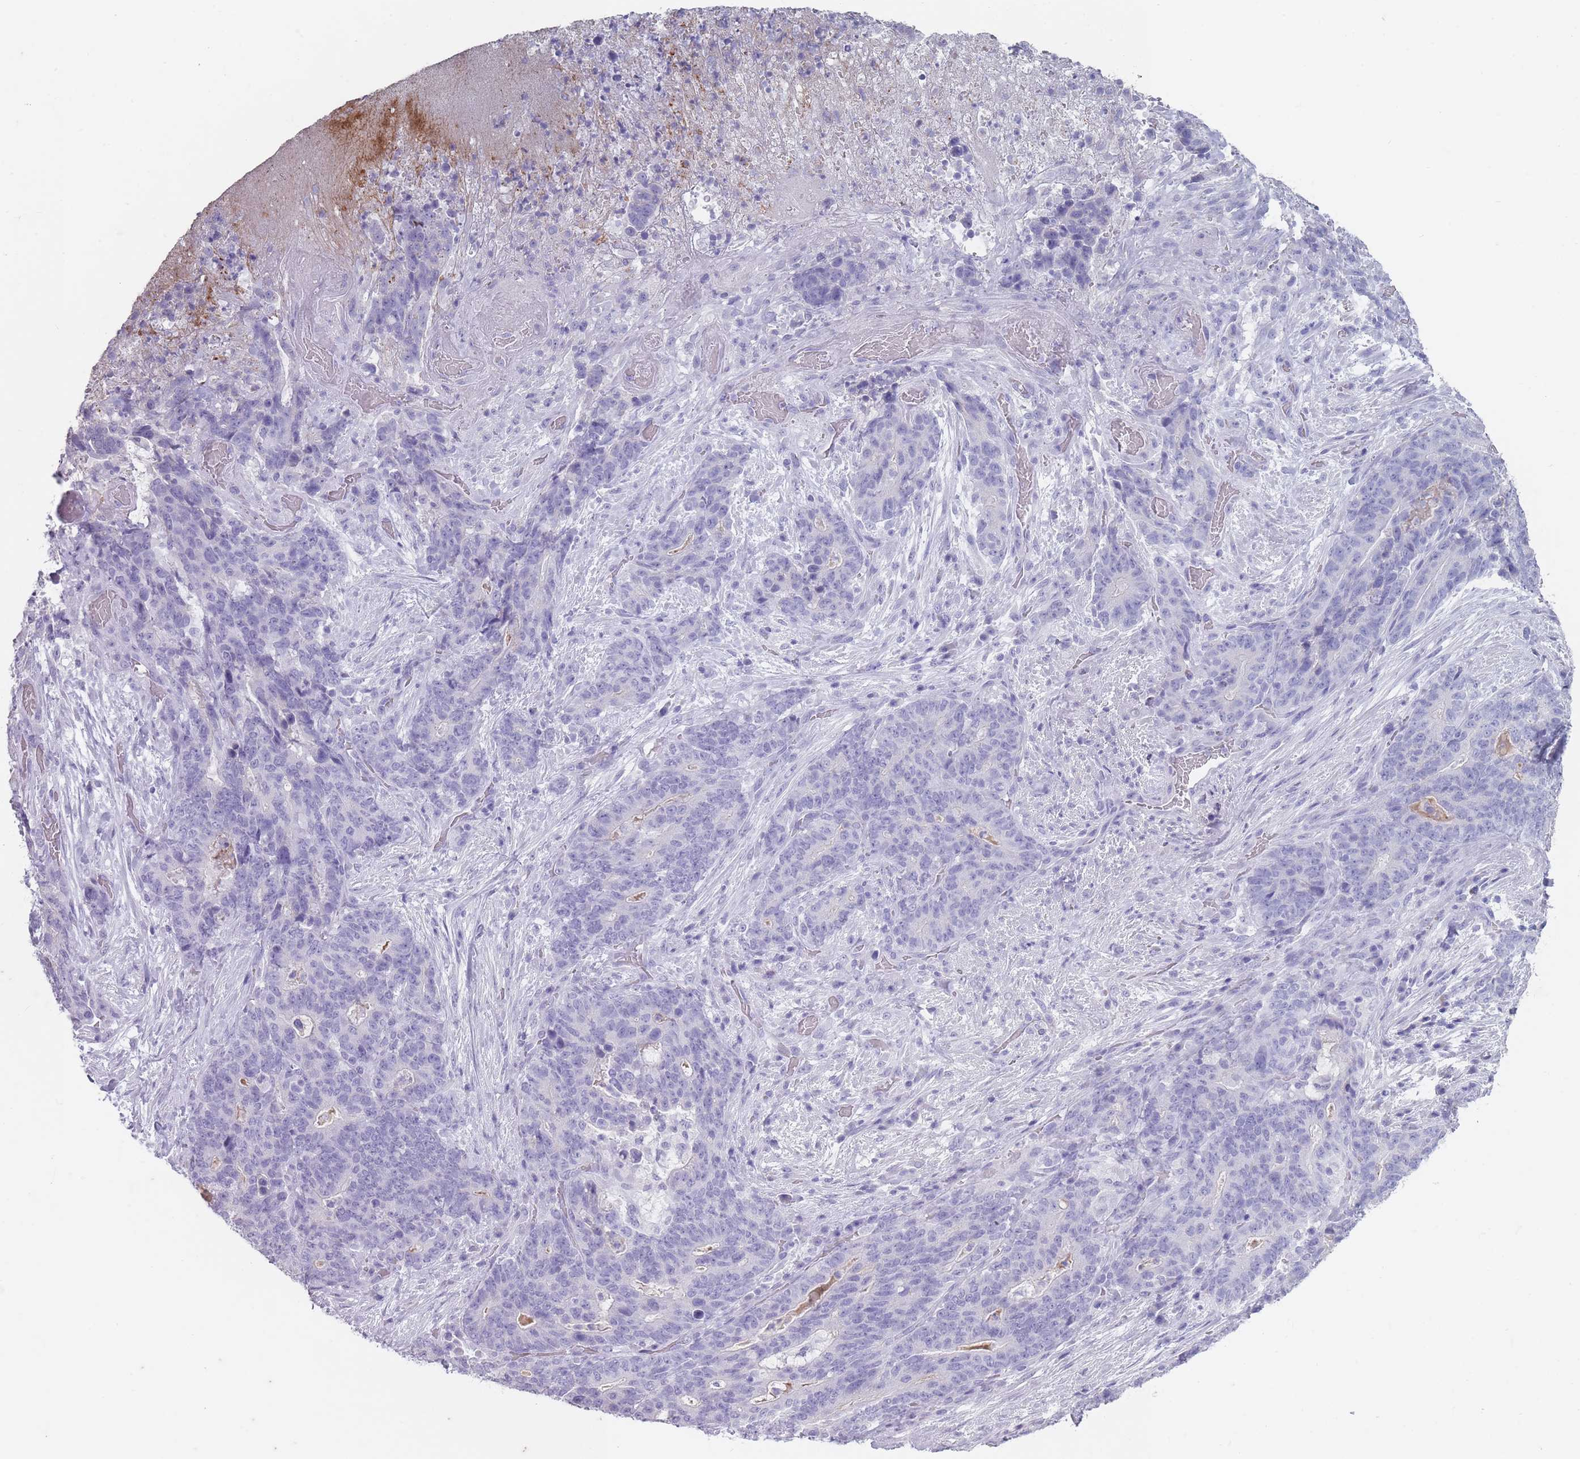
{"staining": {"intensity": "negative", "quantity": "none", "location": "none"}, "tissue": "stomach cancer", "cell_type": "Tumor cells", "image_type": "cancer", "snomed": [{"axis": "morphology", "description": "Normal tissue, NOS"}, {"axis": "morphology", "description": "Adenocarcinoma, NOS"}, {"axis": "topography", "description": "Stomach"}], "caption": "Tumor cells are negative for brown protein staining in adenocarcinoma (stomach).", "gene": "RHBG", "patient": {"sex": "female", "age": 64}}